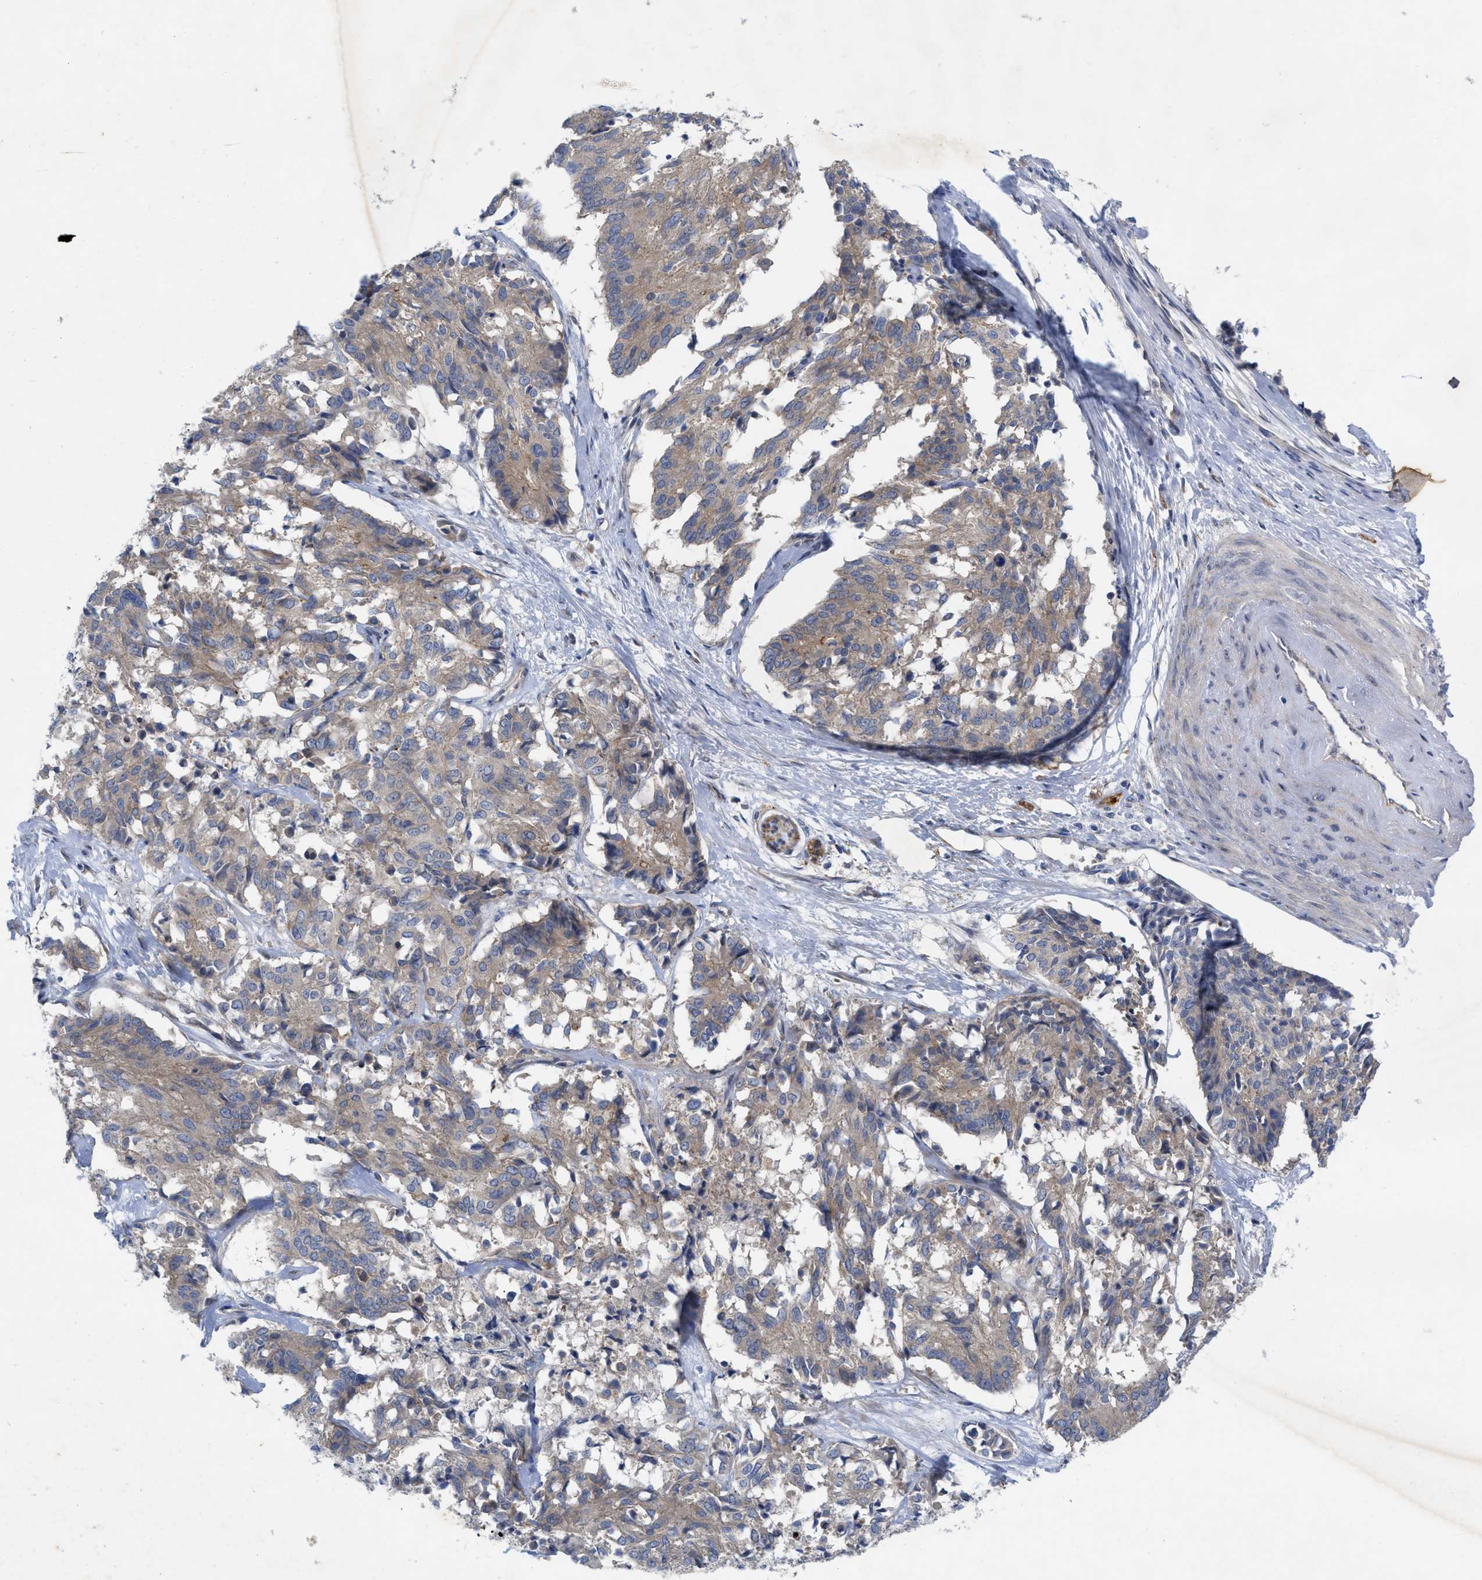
{"staining": {"intensity": "weak", "quantity": ">75%", "location": "cytoplasmic/membranous"}, "tissue": "cervical cancer", "cell_type": "Tumor cells", "image_type": "cancer", "snomed": [{"axis": "morphology", "description": "Squamous cell carcinoma, NOS"}, {"axis": "topography", "description": "Cervix"}], "caption": "Human cervical squamous cell carcinoma stained with a protein marker demonstrates weak staining in tumor cells.", "gene": "NDEL1", "patient": {"sex": "female", "age": 35}}